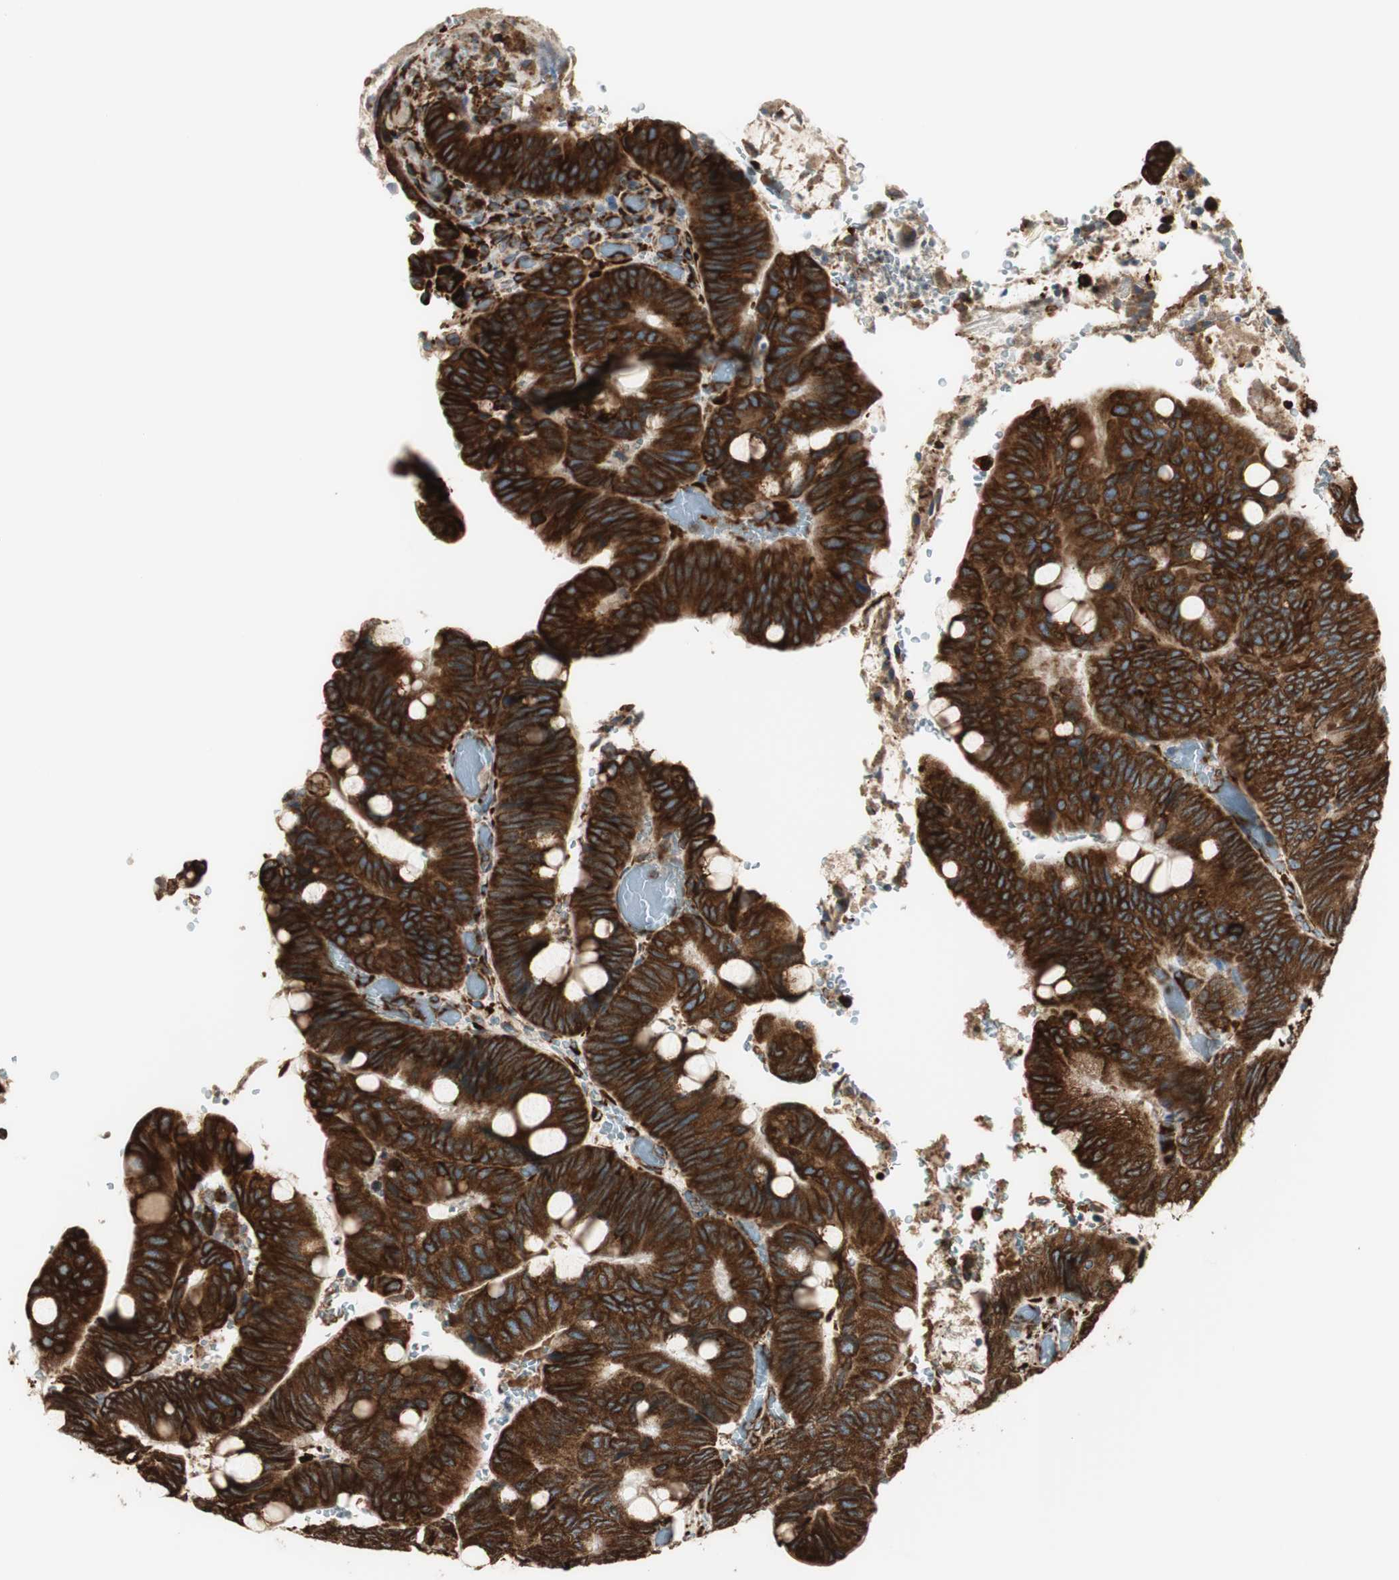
{"staining": {"intensity": "strong", "quantity": ">75%", "location": "cytoplasmic/membranous"}, "tissue": "colorectal cancer", "cell_type": "Tumor cells", "image_type": "cancer", "snomed": [{"axis": "morphology", "description": "Normal tissue, NOS"}, {"axis": "morphology", "description": "Adenocarcinoma, NOS"}, {"axis": "topography", "description": "Rectum"}, {"axis": "topography", "description": "Peripheral nerve tissue"}], "caption": "This is a micrograph of immunohistochemistry staining of colorectal cancer (adenocarcinoma), which shows strong staining in the cytoplasmic/membranous of tumor cells.", "gene": "RRBP1", "patient": {"sex": "male", "age": 92}}